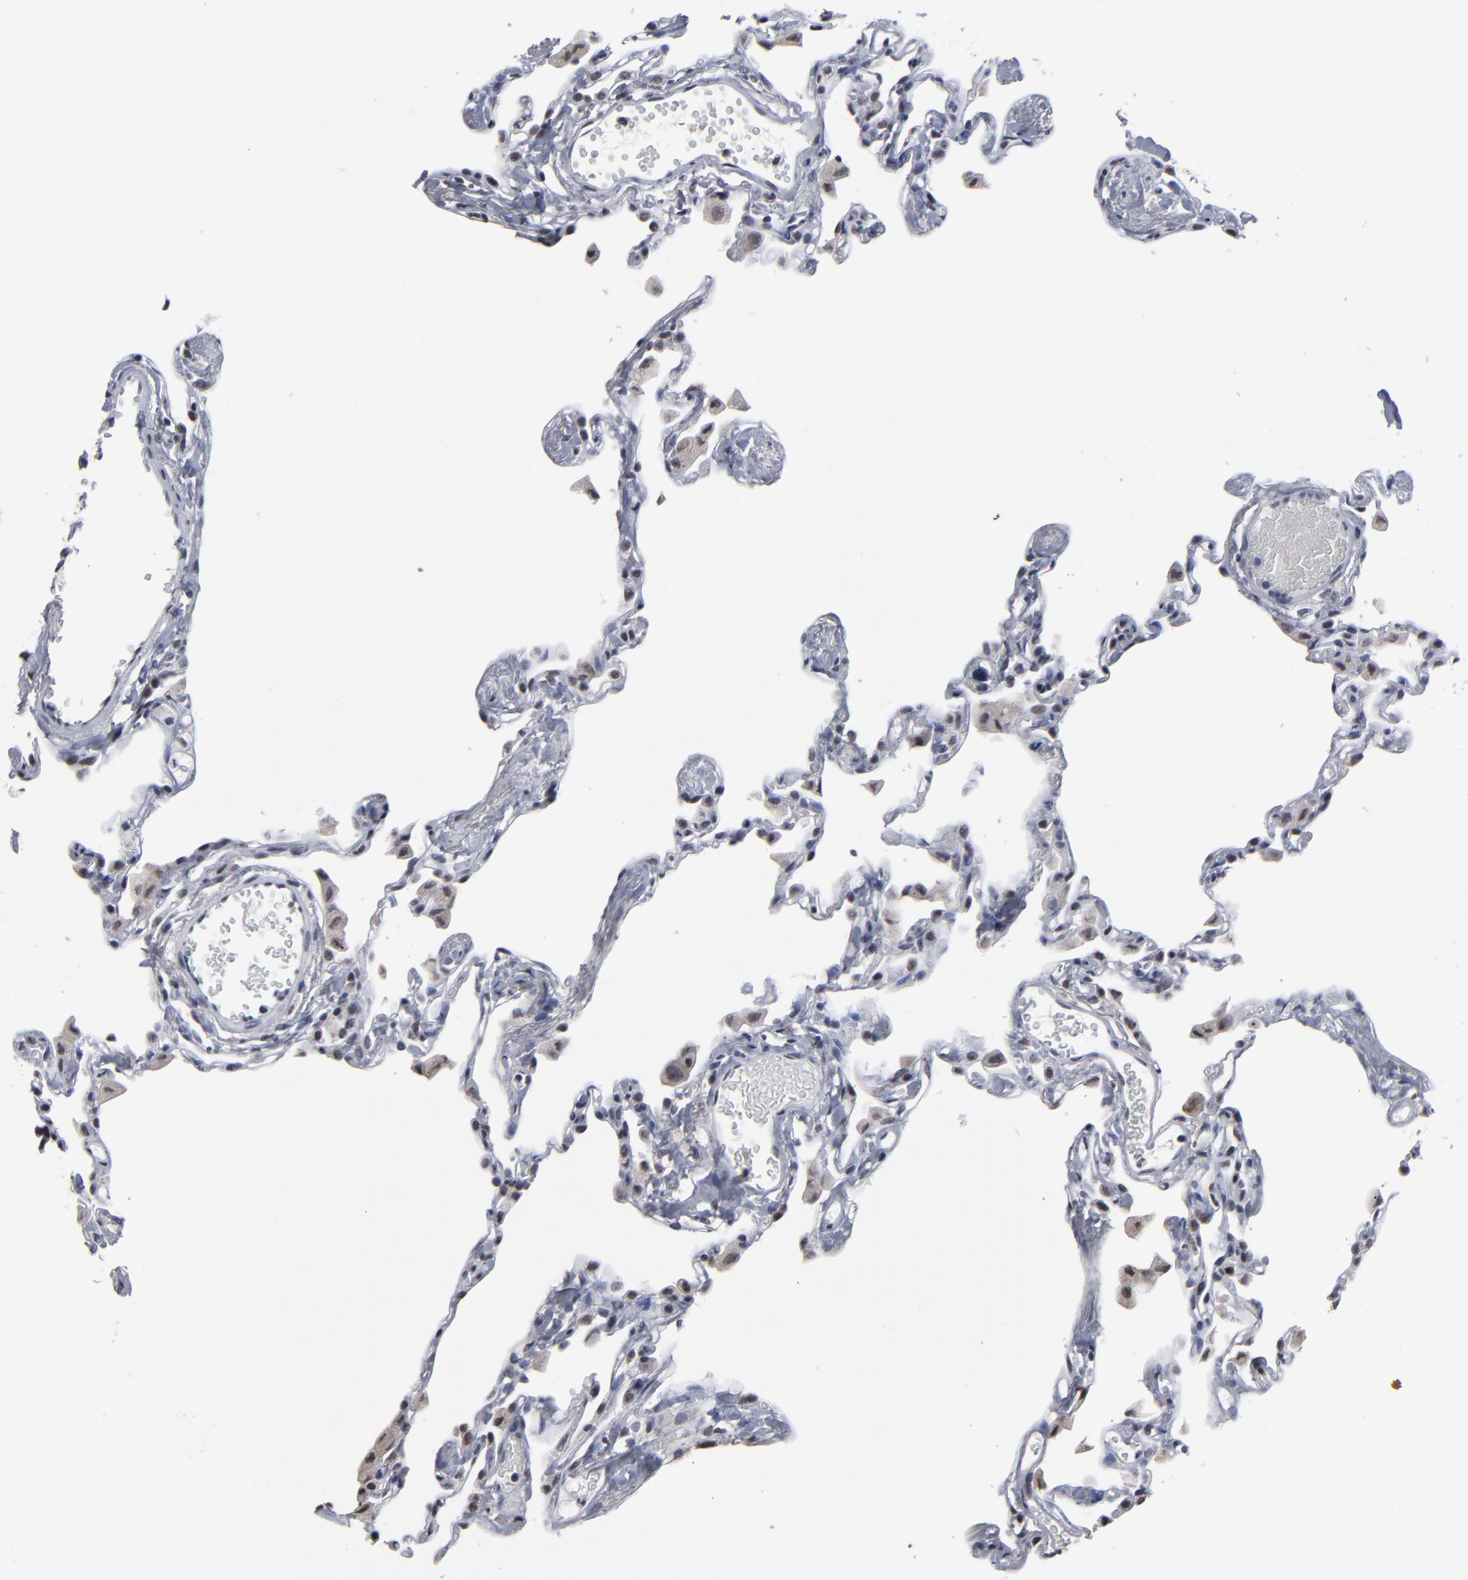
{"staining": {"intensity": "moderate", "quantity": "<25%", "location": "nuclear"}, "tissue": "lung", "cell_type": "Alveolar cells", "image_type": "normal", "snomed": [{"axis": "morphology", "description": "Normal tissue, NOS"}, {"axis": "topography", "description": "Lung"}], "caption": "High-magnification brightfield microscopy of unremarkable lung stained with DAB (3,3'-diaminobenzidine) (brown) and counterstained with hematoxylin (blue). alveolar cells exhibit moderate nuclear staining is seen in approximately<25% of cells.", "gene": "SSRP1", "patient": {"sex": "female", "age": 49}}